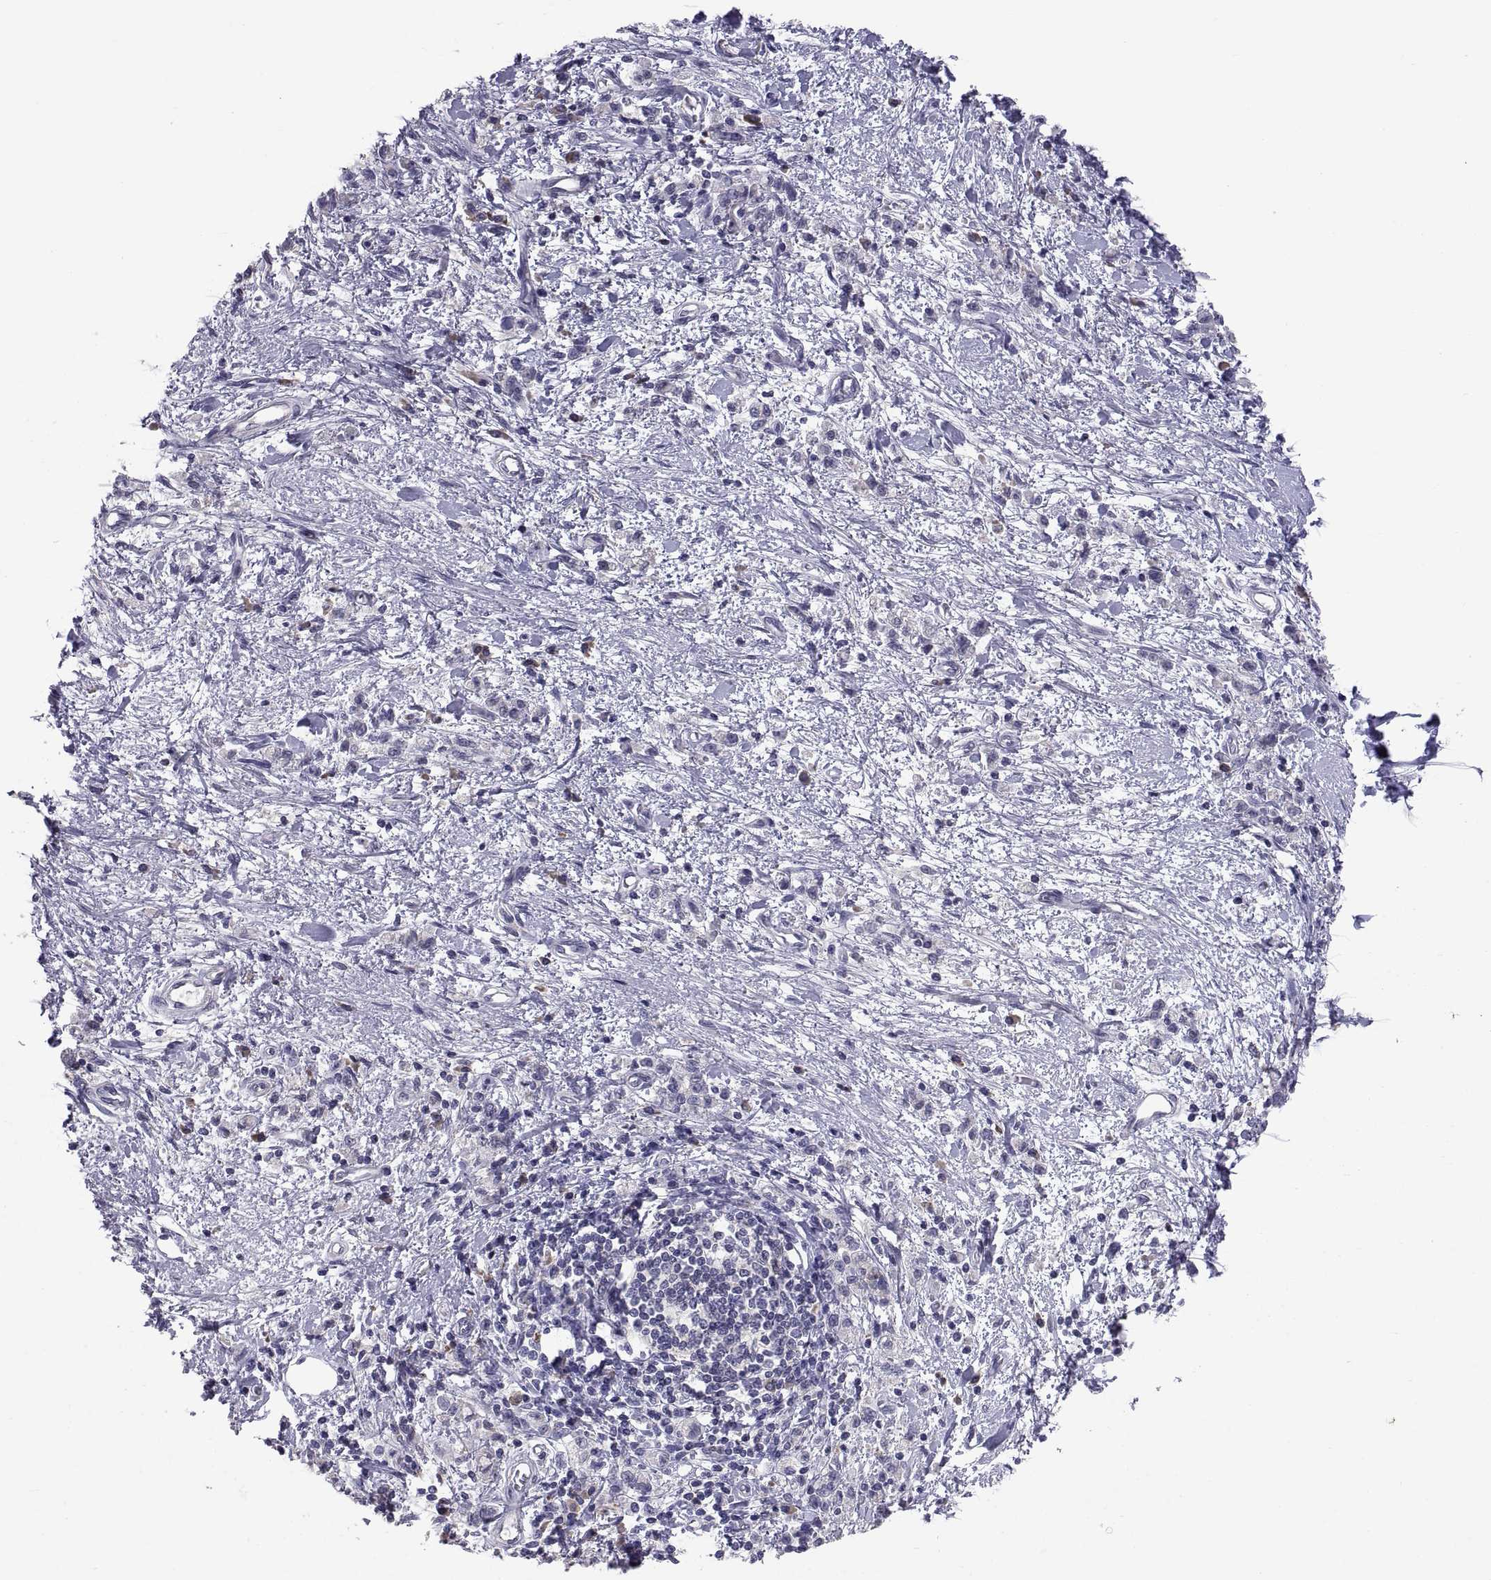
{"staining": {"intensity": "negative", "quantity": "none", "location": "none"}, "tissue": "stomach cancer", "cell_type": "Tumor cells", "image_type": "cancer", "snomed": [{"axis": "morphology", "description": "Adenocarcinoma, NOS"}, {"axis": "topography", "description": "Stomach"}], "caption": "An immunohistochemistry histopathology image of stomach cancer (adenocarcinoma) is shown. There is no staining in tumor cells of stomach cancer (adenocarcinoma).", "gene": "PKP1", "patient": {"sex": "male", "age": 77}}